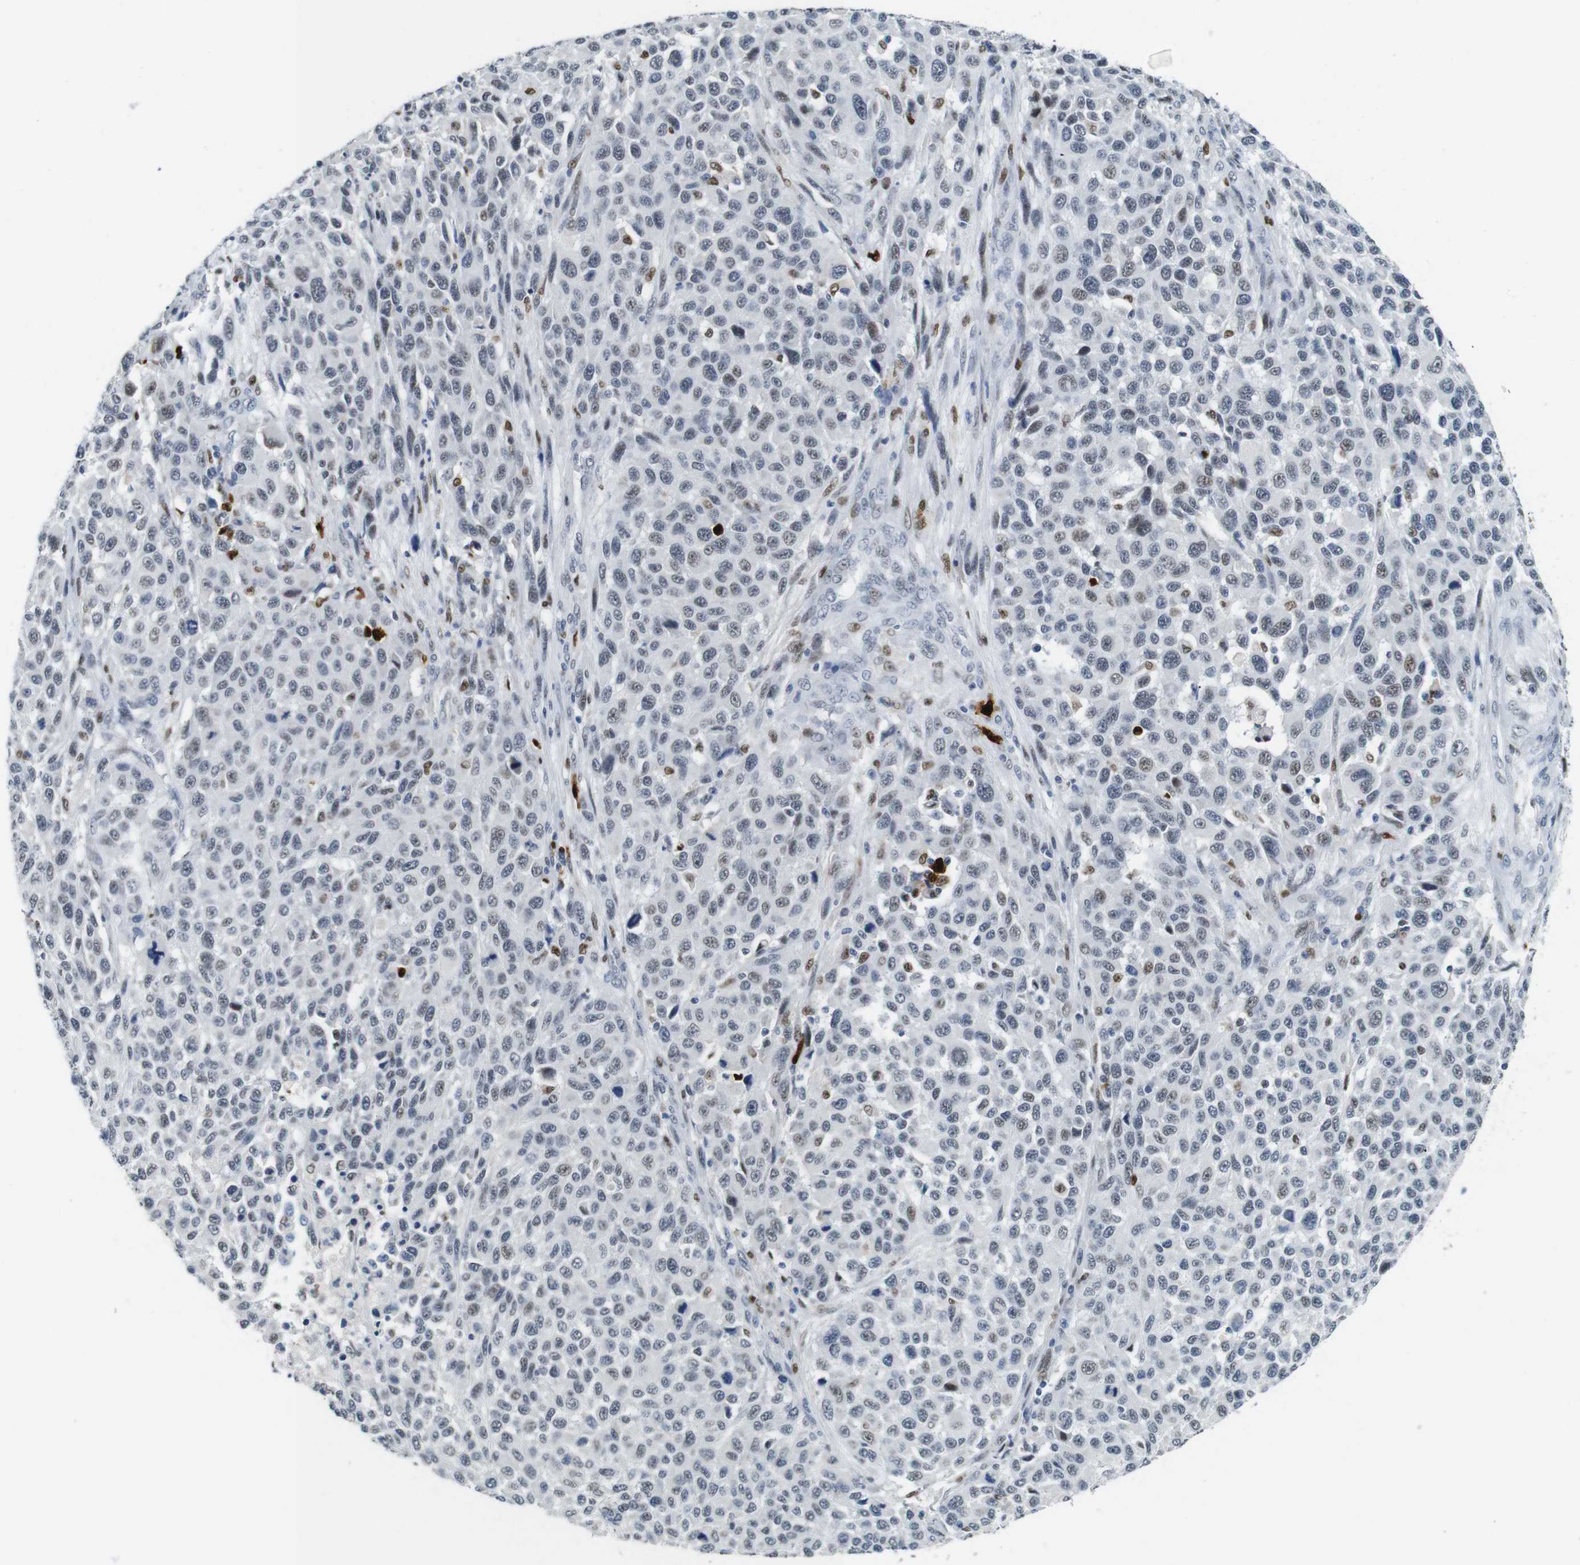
{"staining": {"intensity": "weak", "quantity": "25%-75%", "location": "nuclear"}, "tissue": "melanoma", "cell_type": "Tumor cells", "image_type": "cancer", "snomed": [{"axis": "morphology", "description": "Malignant melanoma, Metastatic site"}, {"axis": "topography", "description": "Lymph node"}], "caption": "The photomicrograph reveals a brown stain indicating the presence of a protein in the nuclear of tumor cells in melanoma.", "gene": "IRF8", "patient": {"sex": "male", "age": 61}}